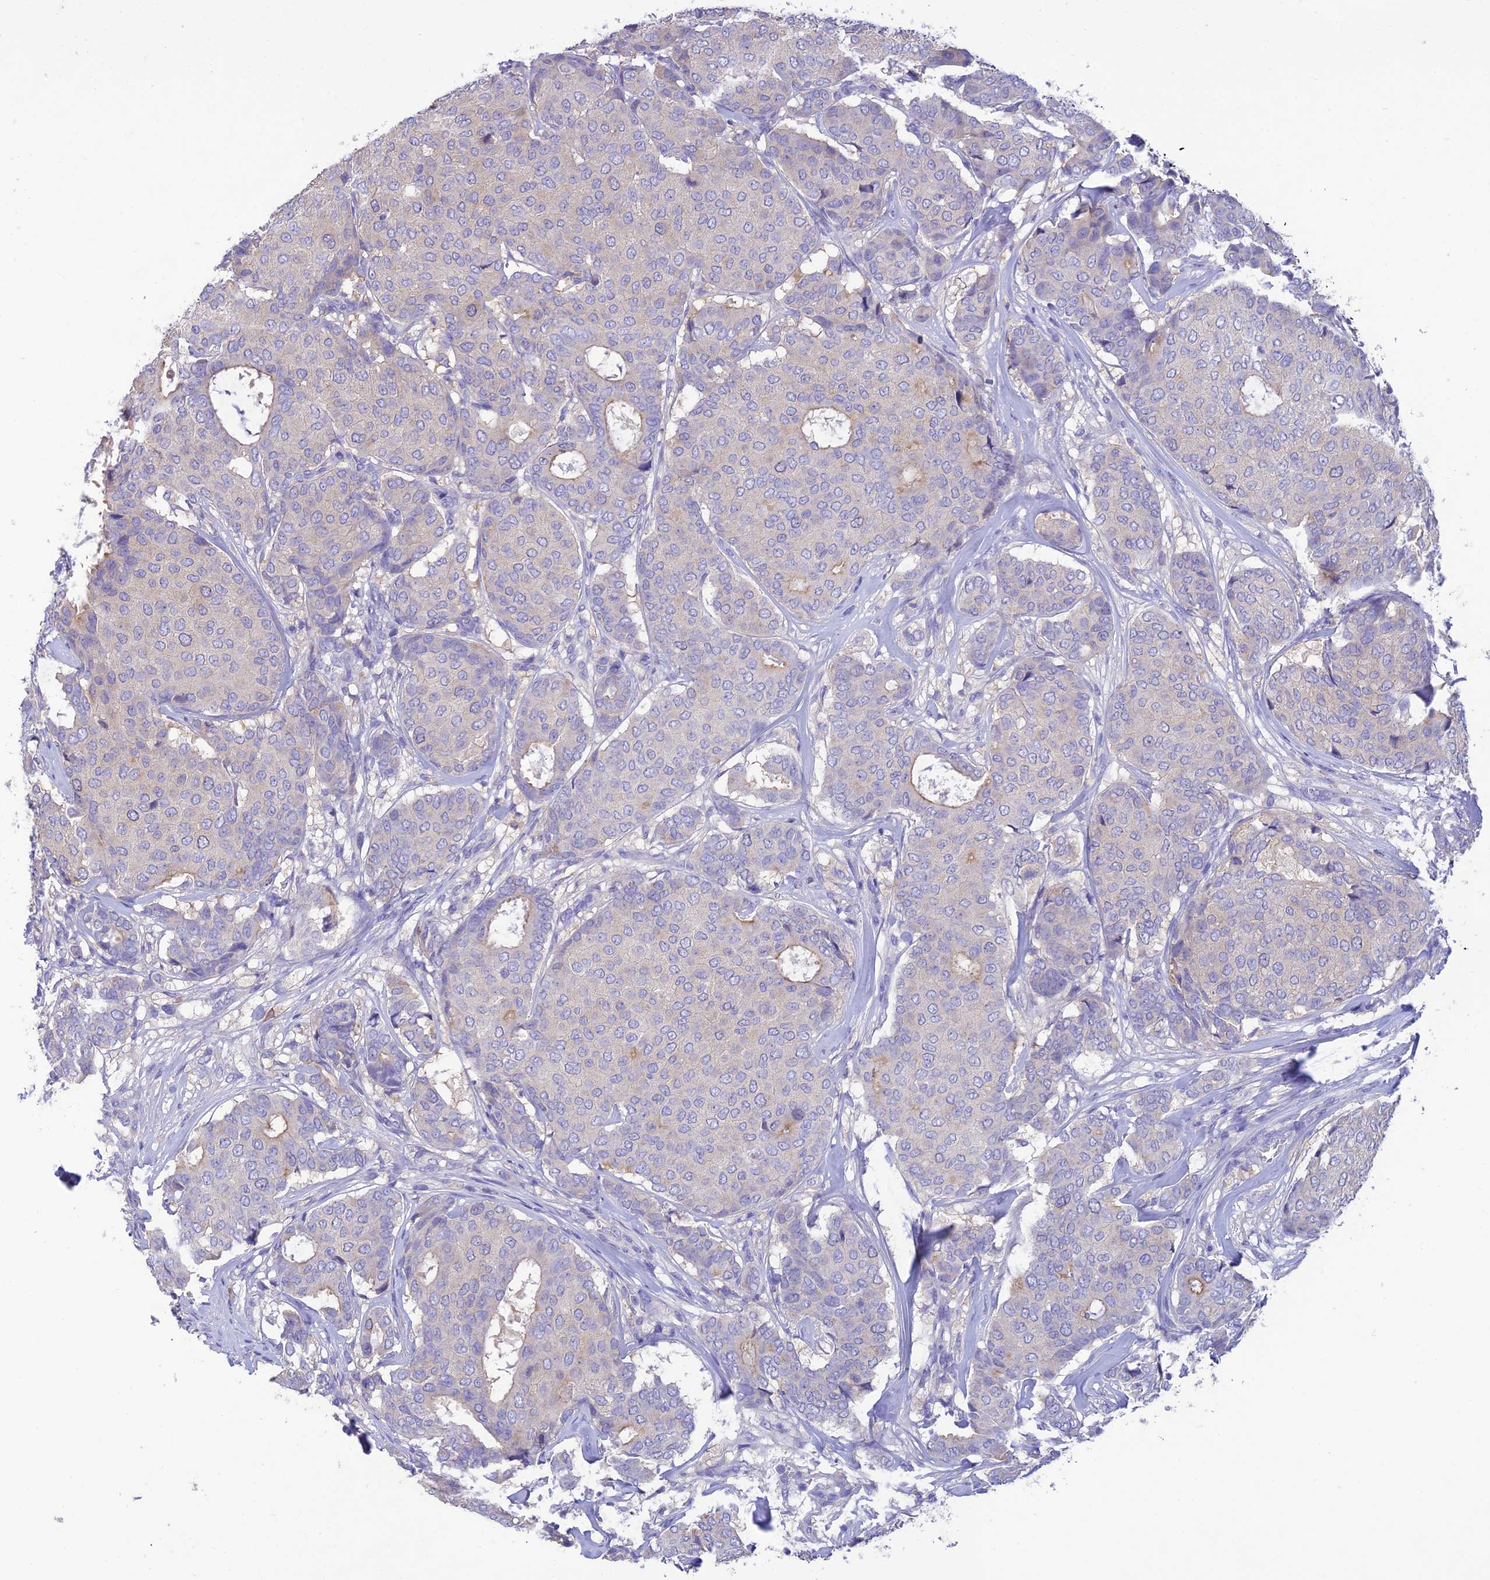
{"staining": {"intensity": "weak", "quantity": "<25%", "location": "cytoplasmic/membranous"}, "tissue": "breast cancer", "cell_type": "Tumor cells", "image_type": "cancer", "snomed": [{"axis": "morphology", "description": "Duct carcinoma"}, {"axis": "topography", "description": "Breast"}], "caption": "Immunohistochemistry (IHC) histopathology image of breast cancer stained for a protein (brown), which shows no expression in tumor cells.", "gene": "SFT2D2", "patient": {"sex": "female", "age": 75}}